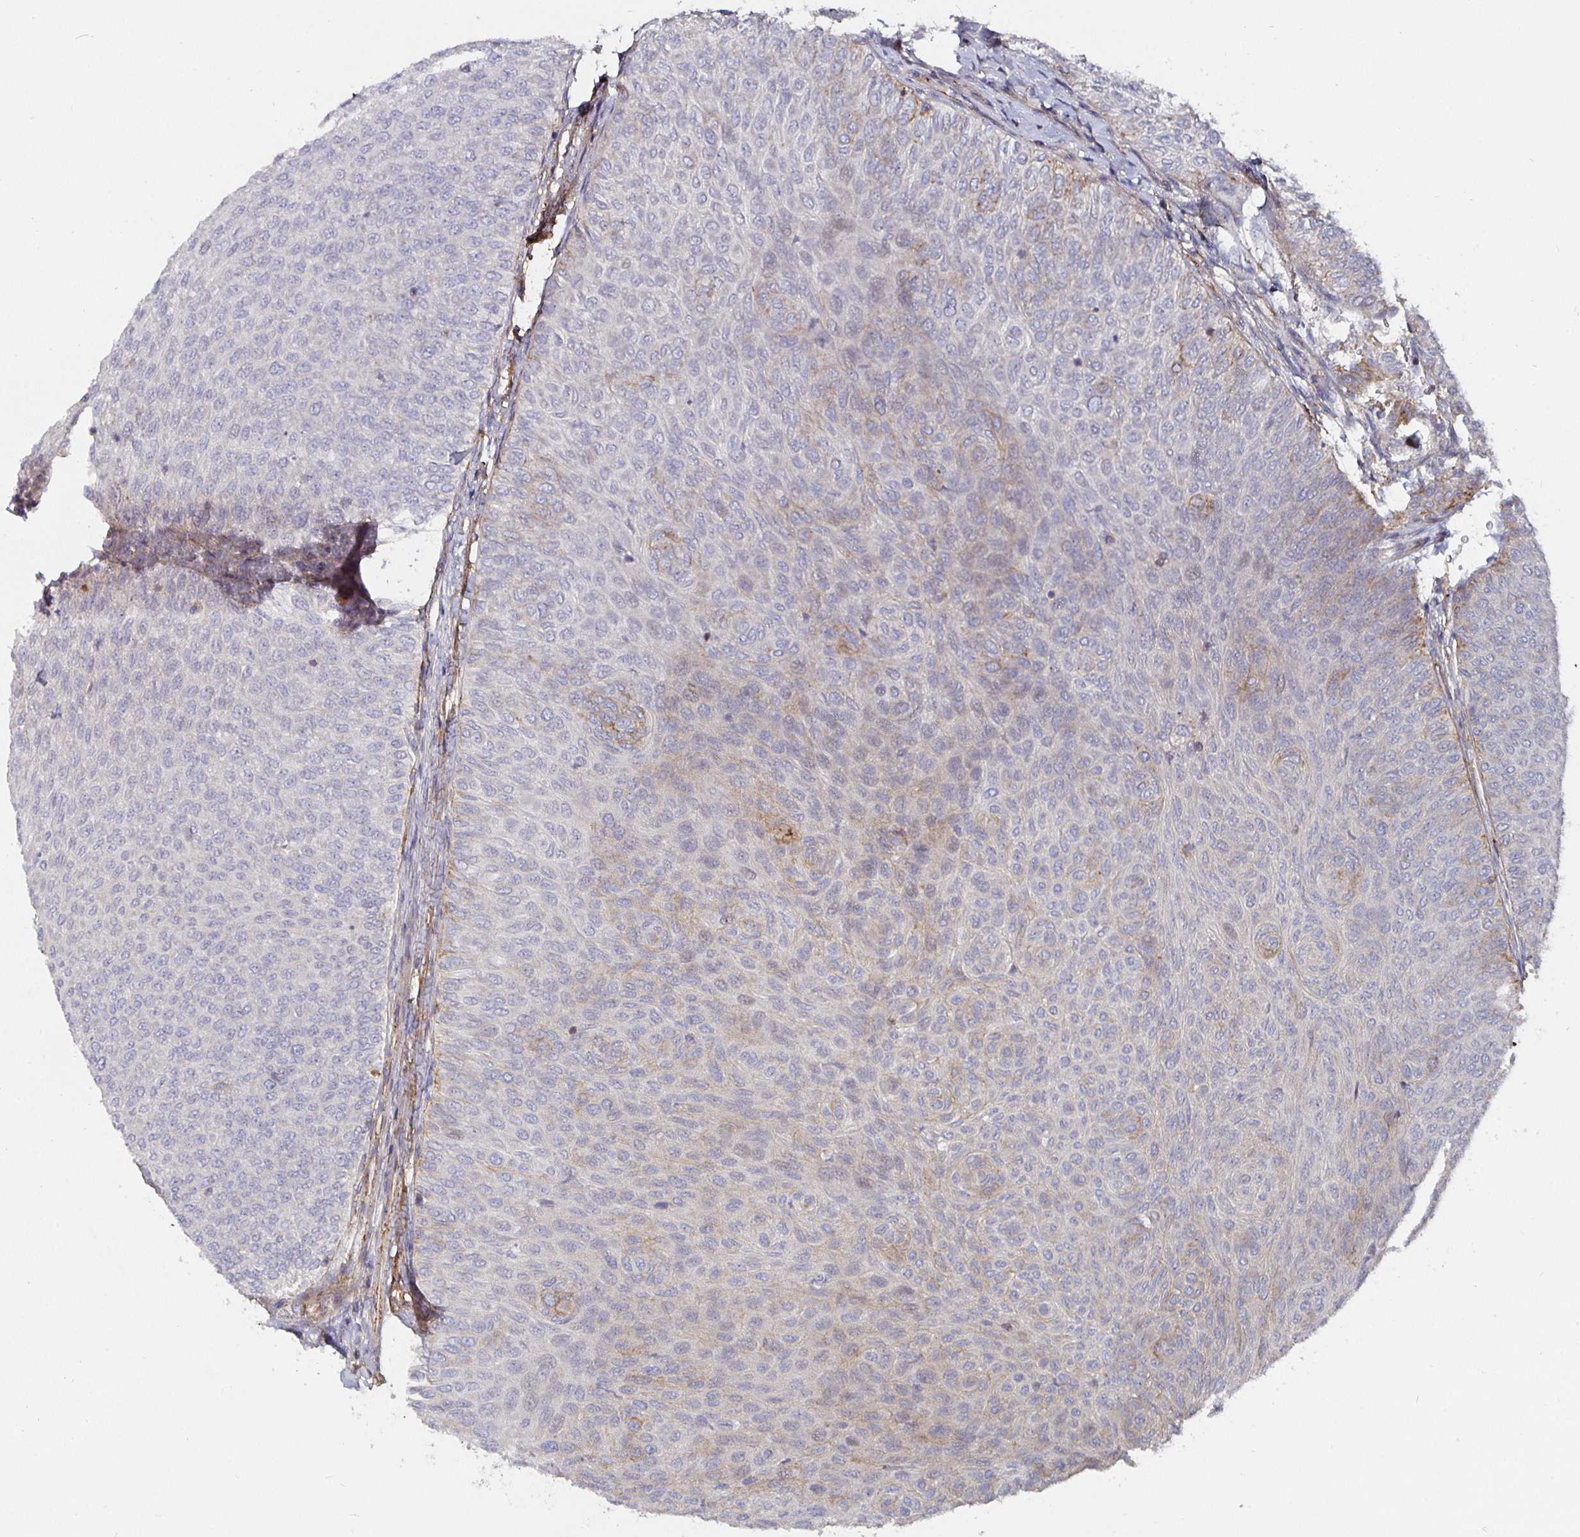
{"staining": {"intensity": "weak", "quantity": "<25%", "location": "cytoplasmic/membranous"}, "tissue": "urothelial cancer", "cell_type": "Tumor cells", "image_type": "cancer", "snomed": [{"axis": "morphology", "description": "Urothelial carcinoma, Low grade"}, {"axis": "topography", "description": "Urinary bladder"}], "caption": "The immunohistochemistry image has no significant staining in tumor cells of urothelial cancer tissue.", "gene": "GJA4", "patient": {"sex": "male", "age": 78}}